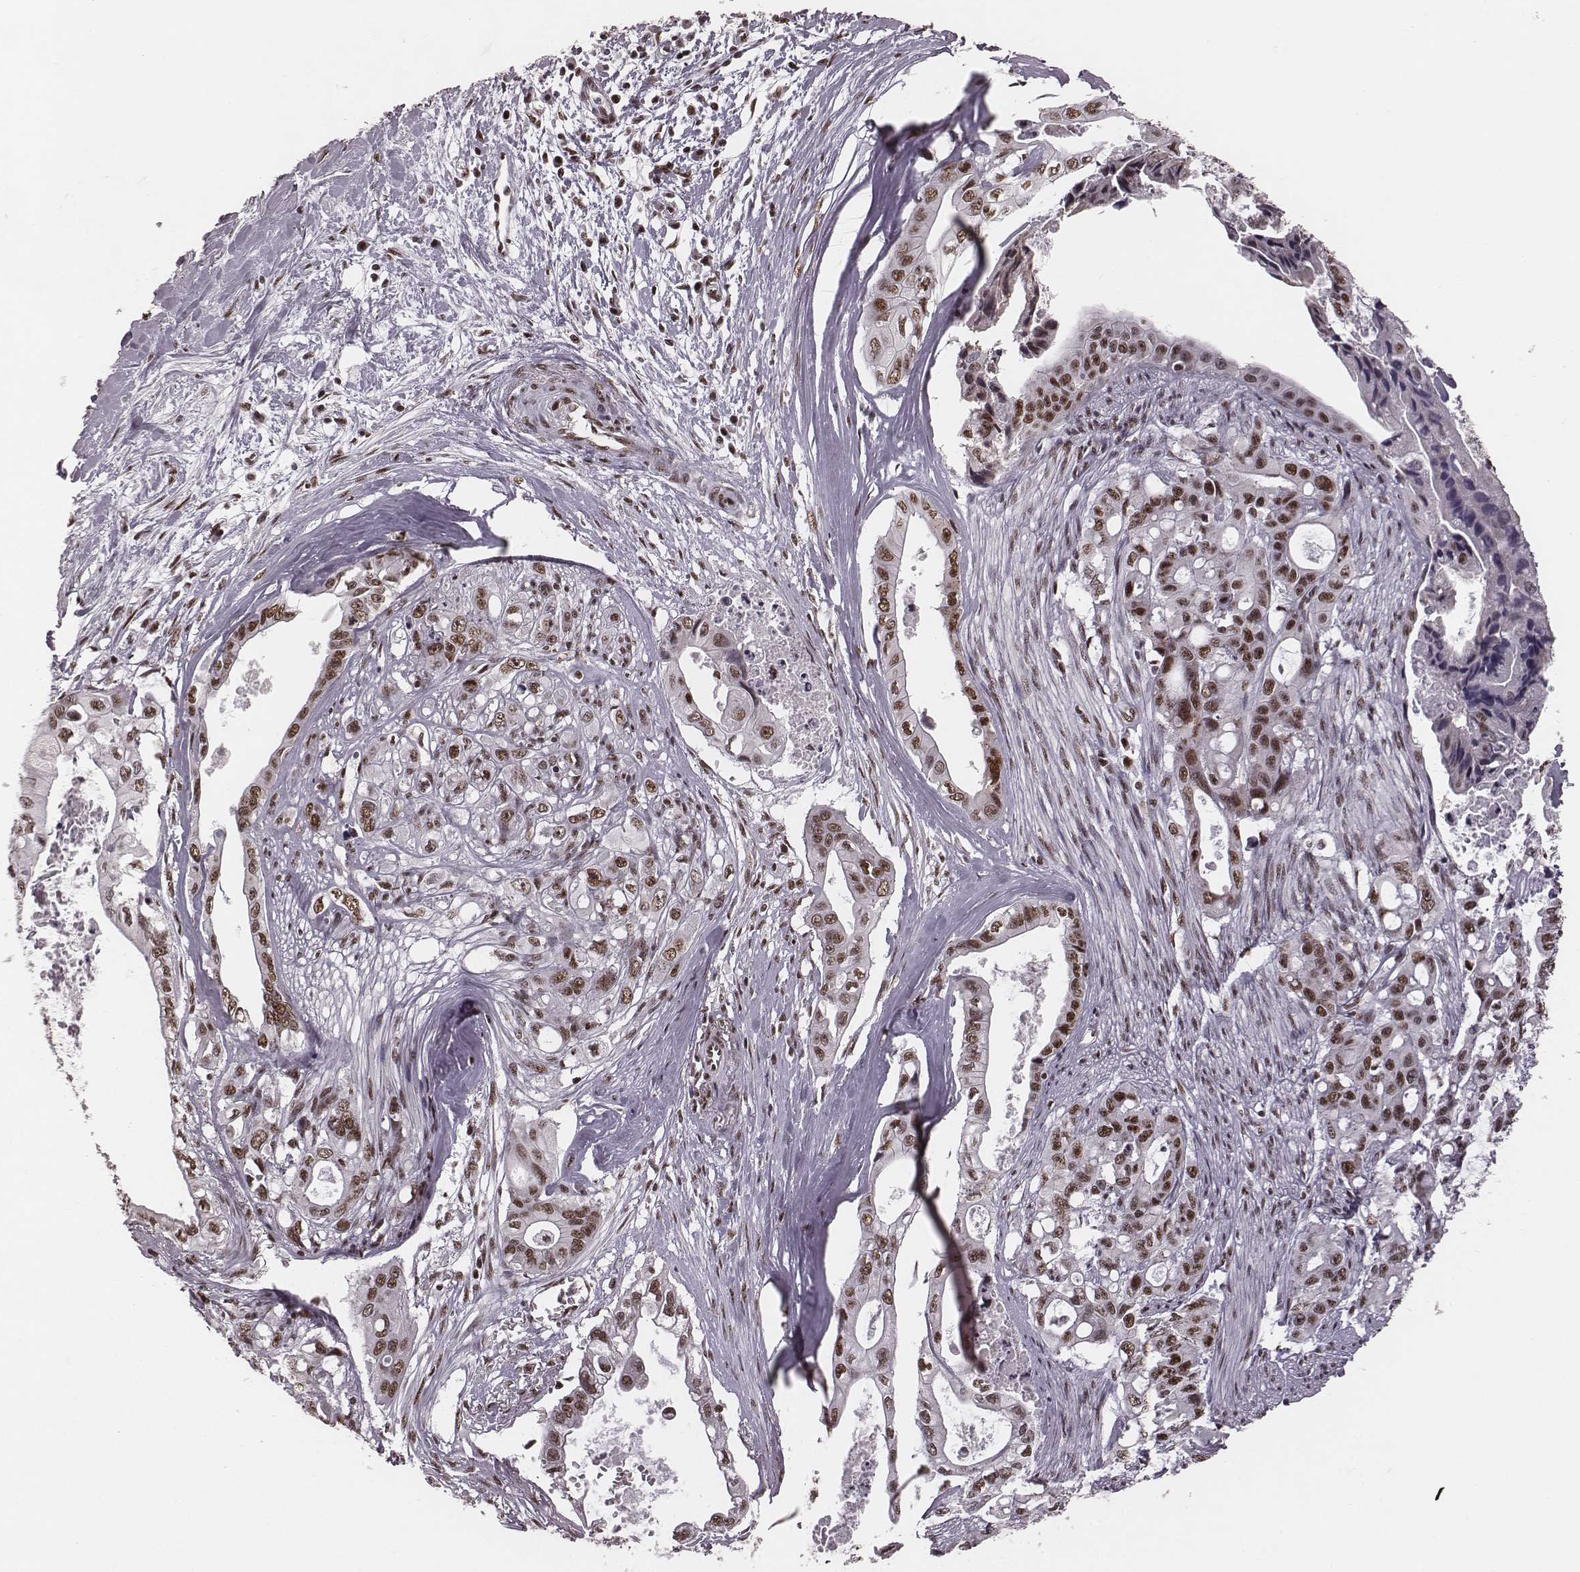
{"staining": {"intensity": "moderate", "quantity": ">75%", "location": "nuclear"}, "tissue": "pancreatic cancer", "cell_type": "Tumor cells", "image_type": "cancer", "snomed": [{"axis": "morphology", "description": "Adenocarcinoma, NOS"}, {"axis": "topography", "description": "Pancreas"}], "caption": "Immunohistochemical staining of adenocarcinoma (pancreatic) demonstrates moderate nuclear protein staining in approximately >75% of tumor cells.", "gene": "LUC7L", "patient": {"sex": "male", "age": 60}}